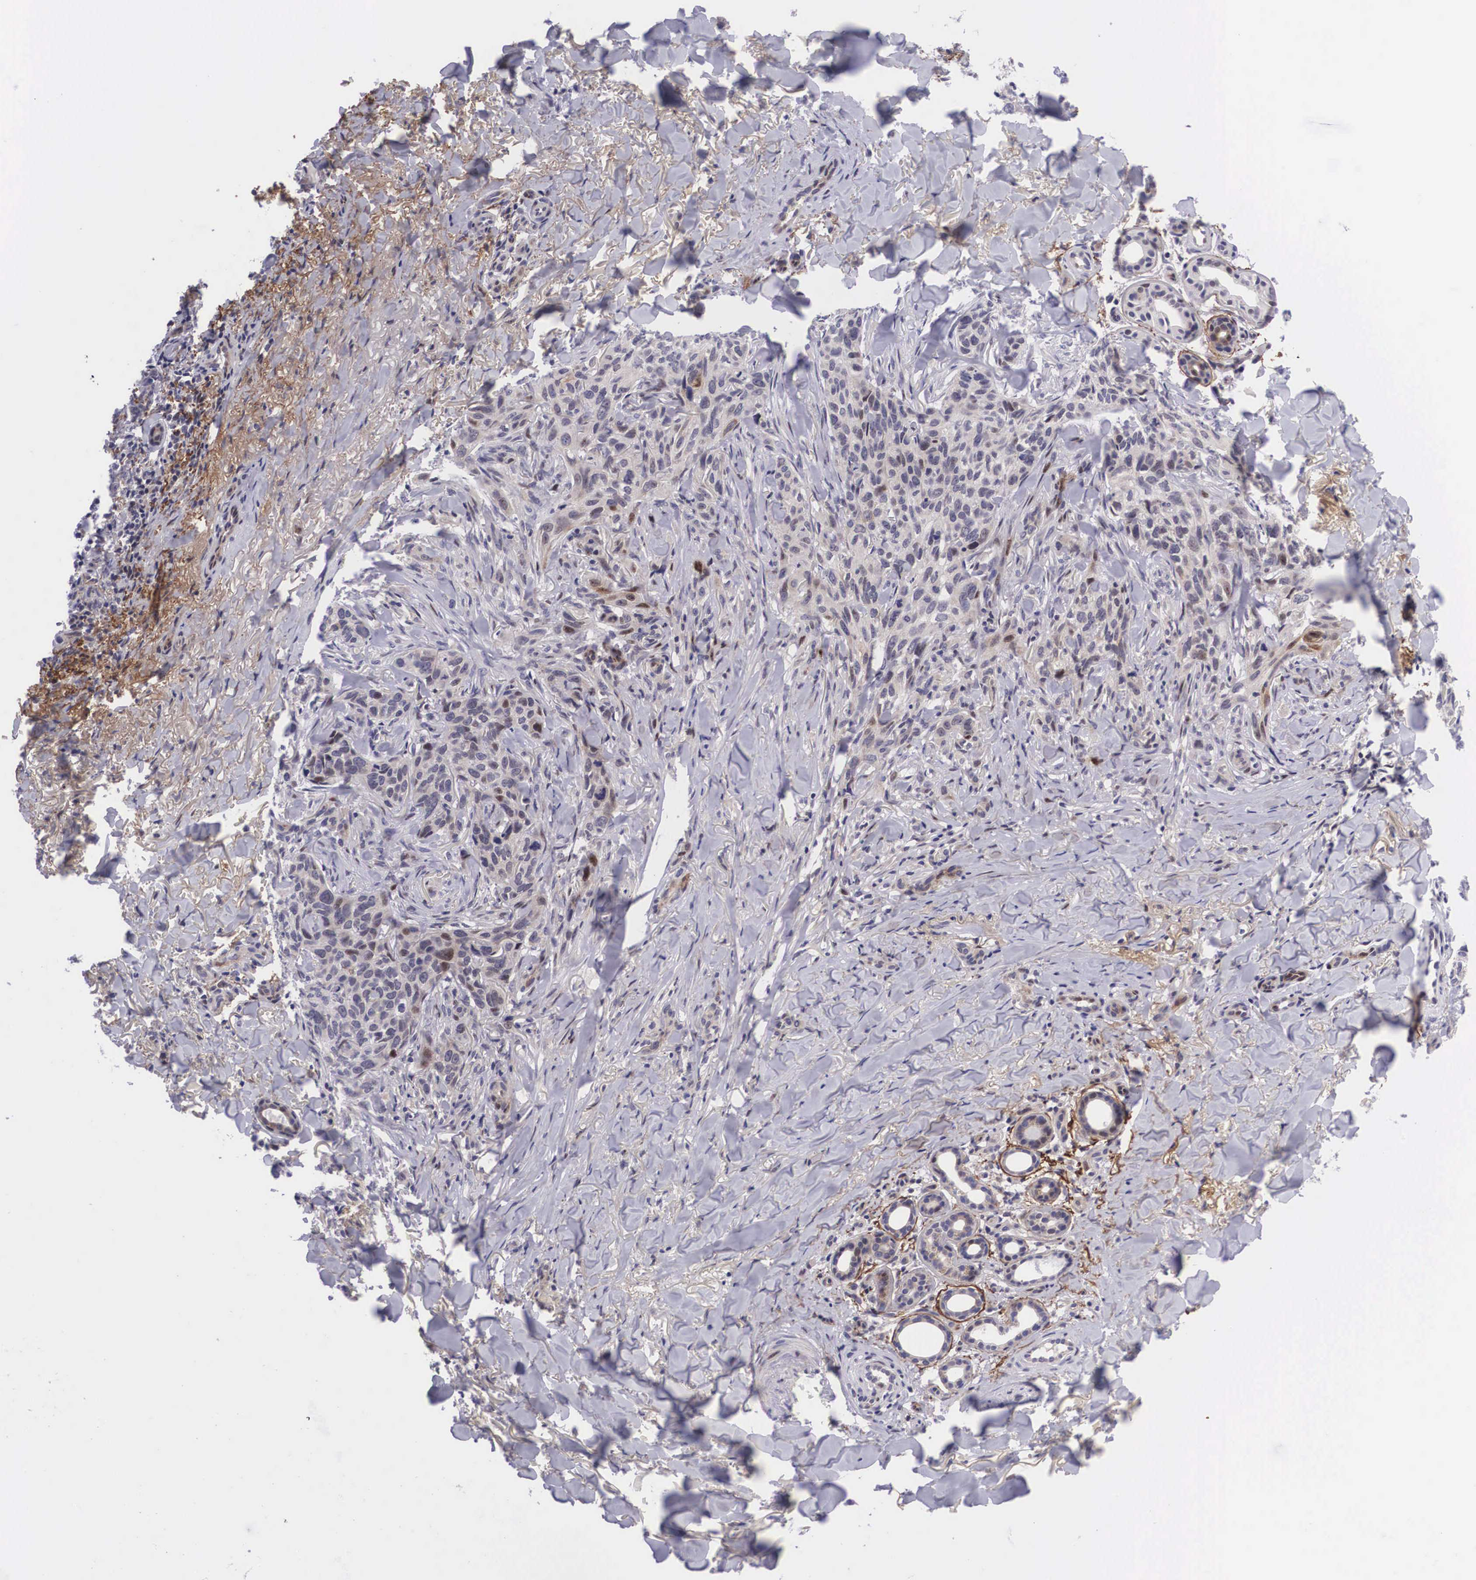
{"staining": {"intensity": "moderate", "quantity": "25%-75%", "location": "cytoplasmic/membranous,nuclear"}, "tissue": "skin cancer", "cell_type": "Tumor cells", "image_type": "cancer", "snomed": [{"axis": "morphology", "description": "Normal tissue, NOS"}, {"axis": "morphology", "description": "Basal cell carcinoma"}, {"axis": "topography", "description": "Skin"}], "caption": "Skin cancer stained for a protein exhibits moderate cytoplasmic/membranous and nuclear positivity in tumor cells.", "gene": "EMID1", "patient": {"sex": "male", "age": 81}}